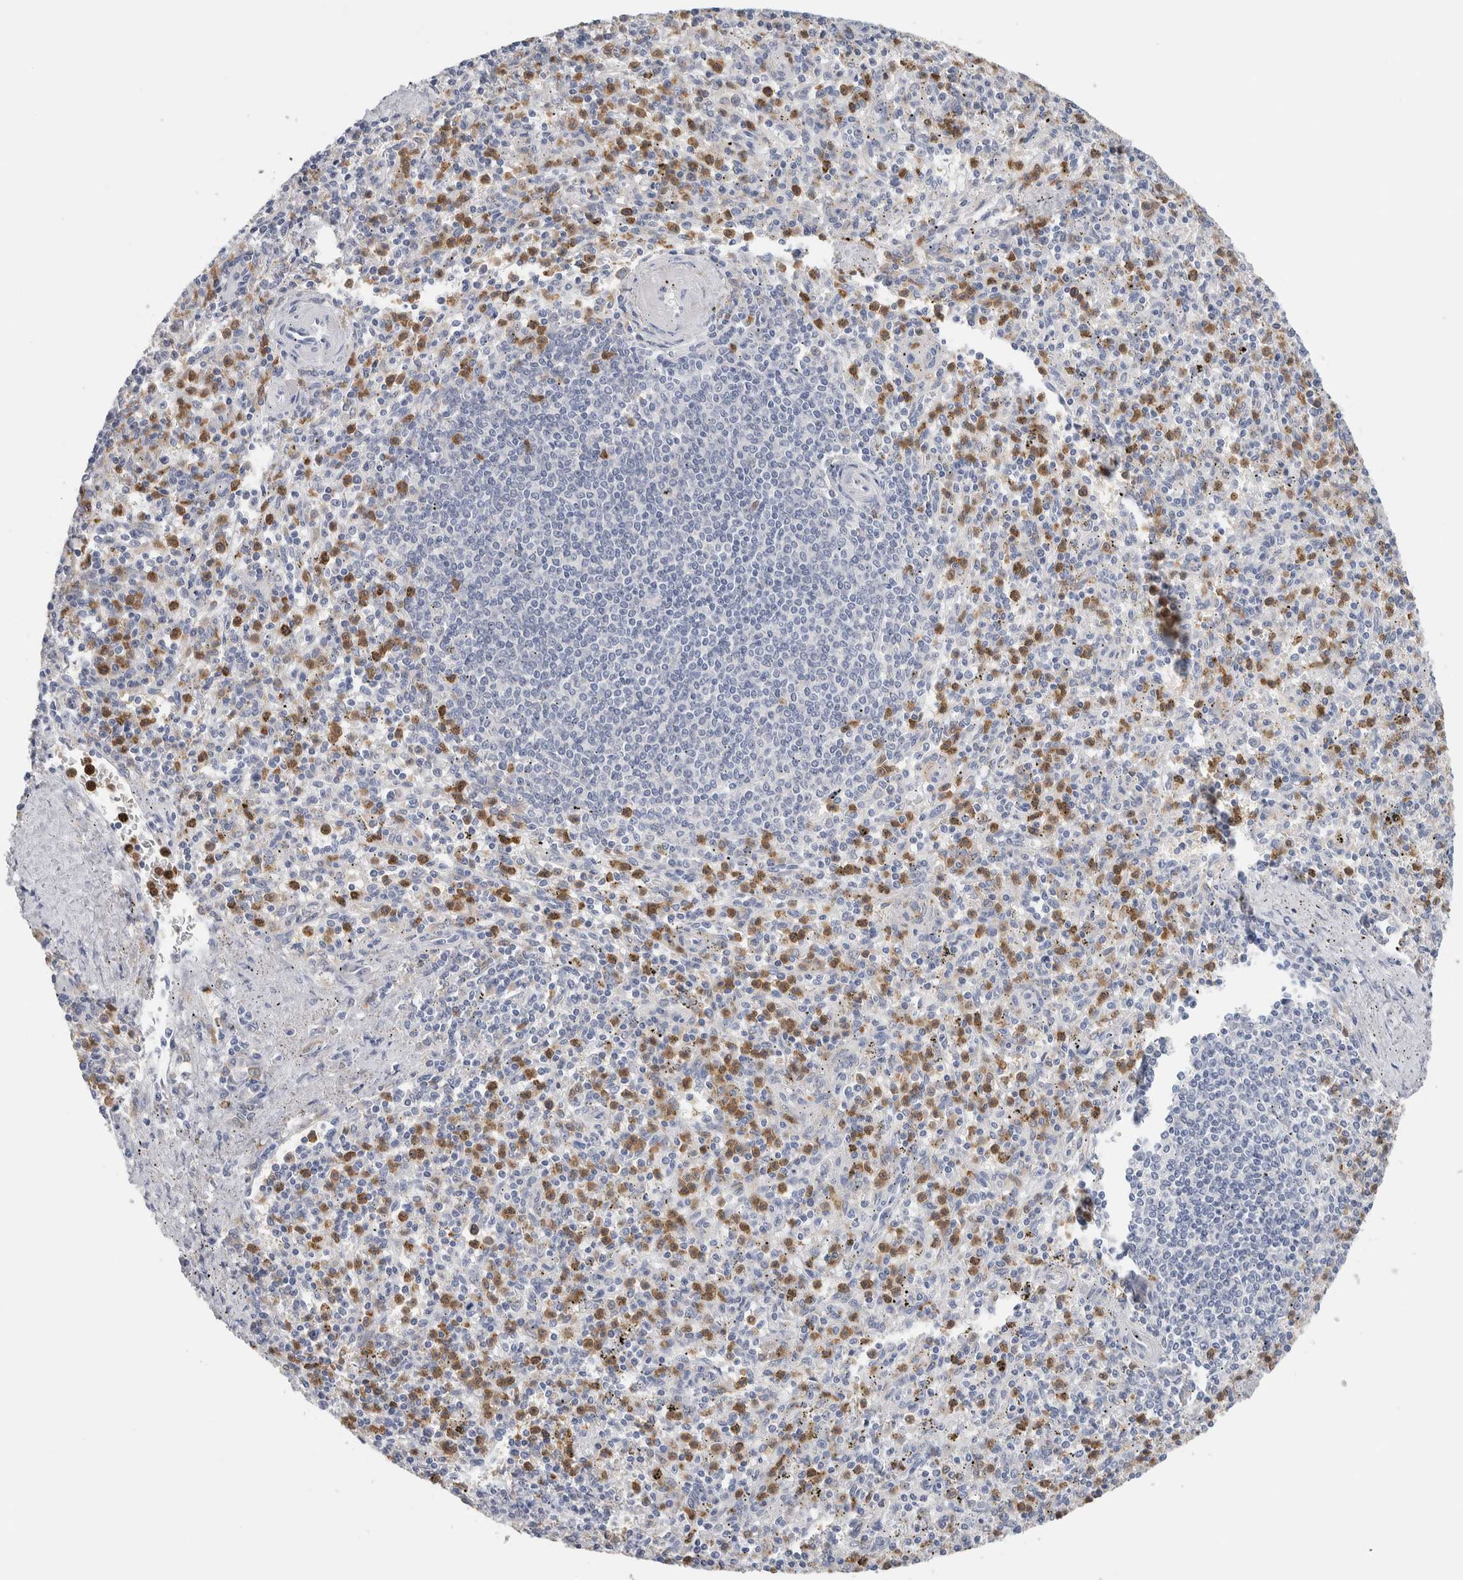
{"staining": {"intensity": "moderate", "quantity": "25%-75%", "location": "cytoplasmic/membranous"}, "tissue": "spleen", "cell_type": "Cells in red pulp", "image_type": "normal", "snomed": [{"axis": "morphology", "description": "Normal tissue, NOS"}, {"axis": "topography", "description": "Spleen"}], "caption": "Approximately 25%-75% of cells in red pulp in normal human spleen exhibit moderate cytoplasmic/membranous protein expression as visualized by brown immunohistochemical staining.", "gene": "NCF2", "patient": {"sex": "male", "age": 72}}